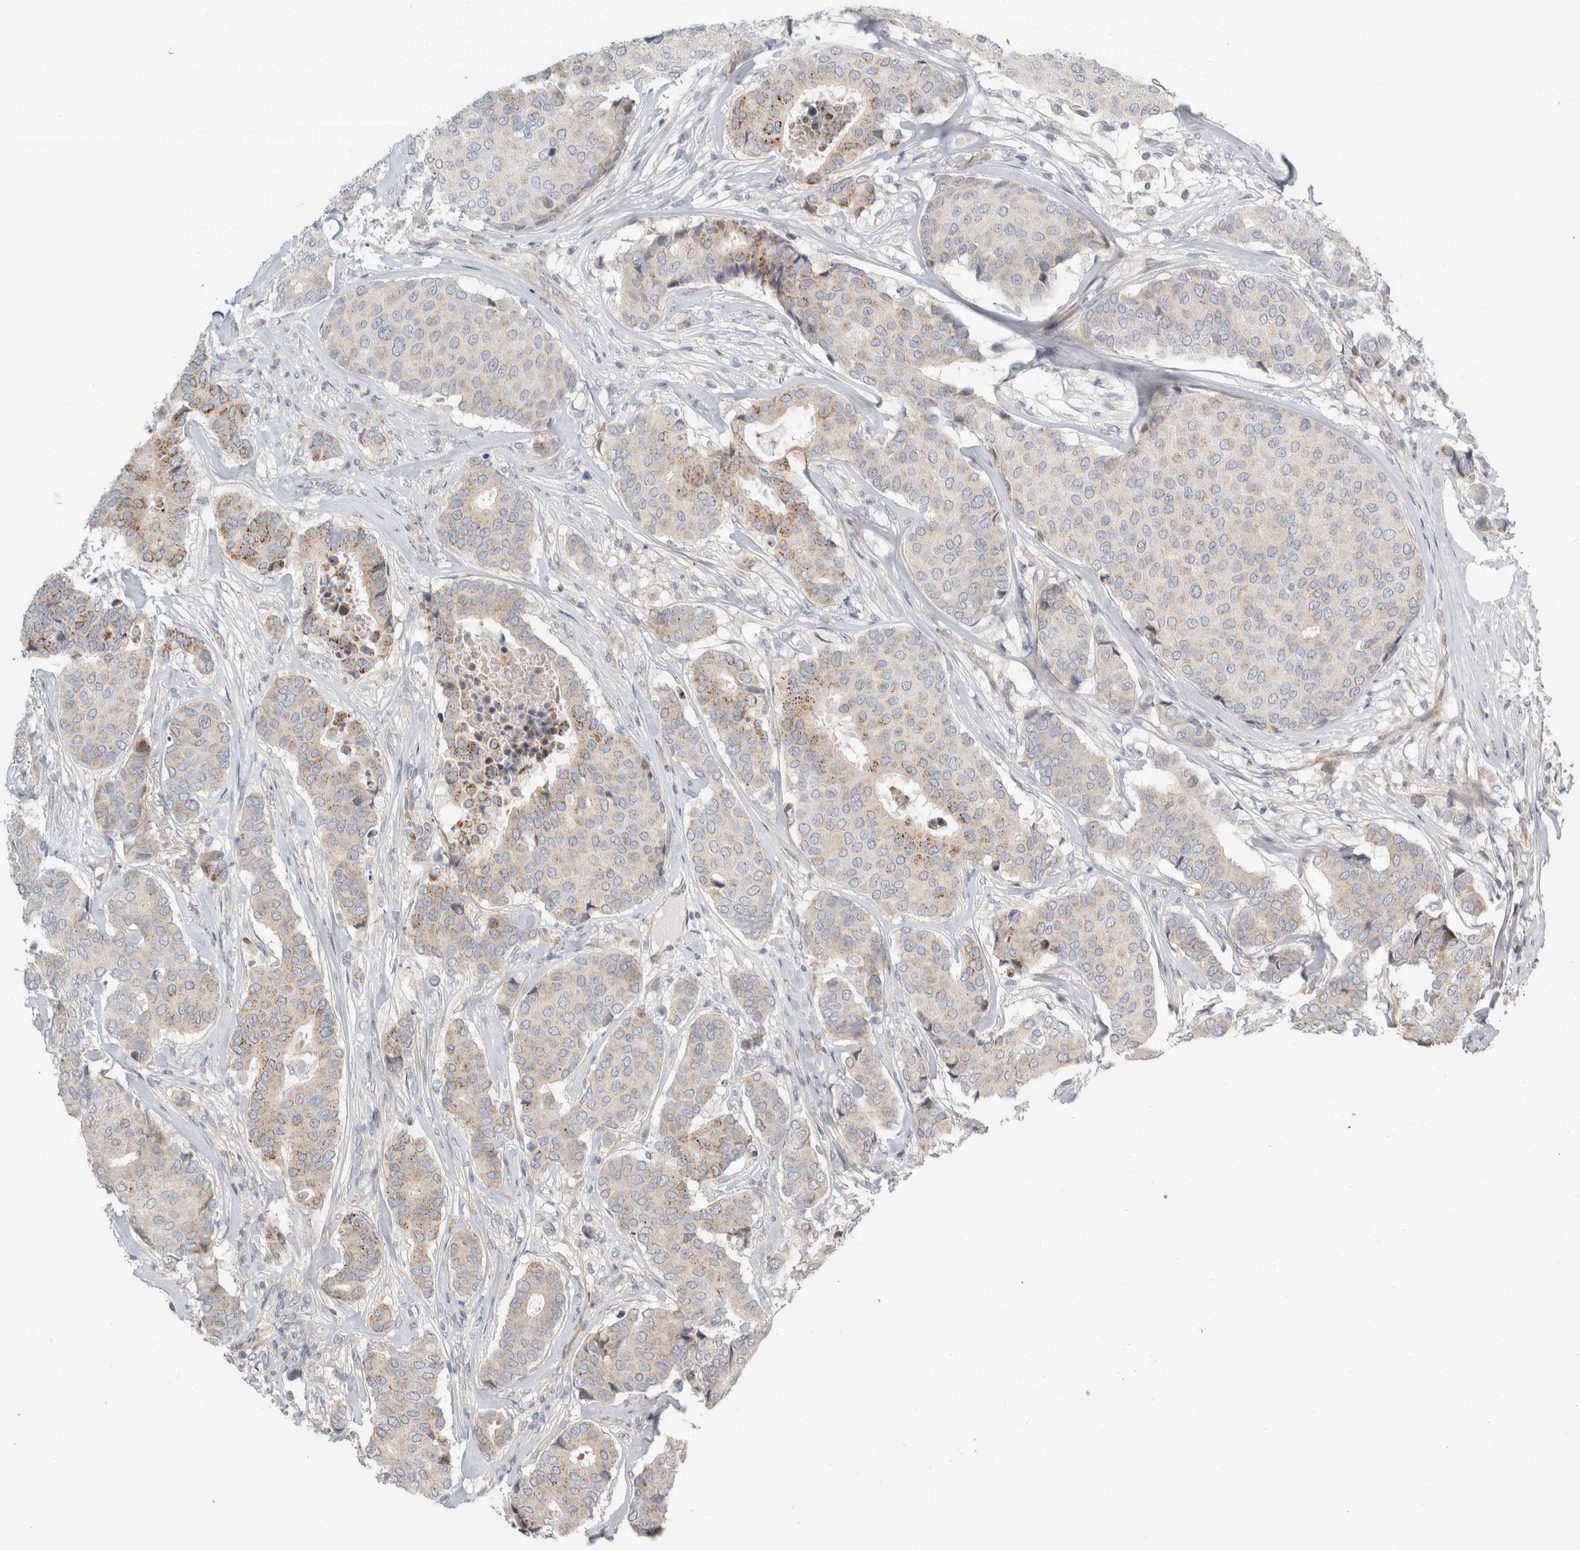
{"staining": {"intensity": "moderate", "quantity": "<25%", "location": "cytoplasmic/membranous"}, "tissue": "breast cancer", "cell_type": "Tumor cells", "image_type": "cancer", "snomed": [{"axis": "morphology", "description": "Duct carcinoma"}, {"axis": "topography", "description": "Breast"}], "caption": "This photomicrograph shows immunohistochemistry (IHC) staining of infiltrating ductal carcinoma (breast), with low moderate cytoplasmic/membranous expression in approximately <25% of tumor cells.", "gene": "KPNA5", "patient": {"sex": "female", "age": 75}}